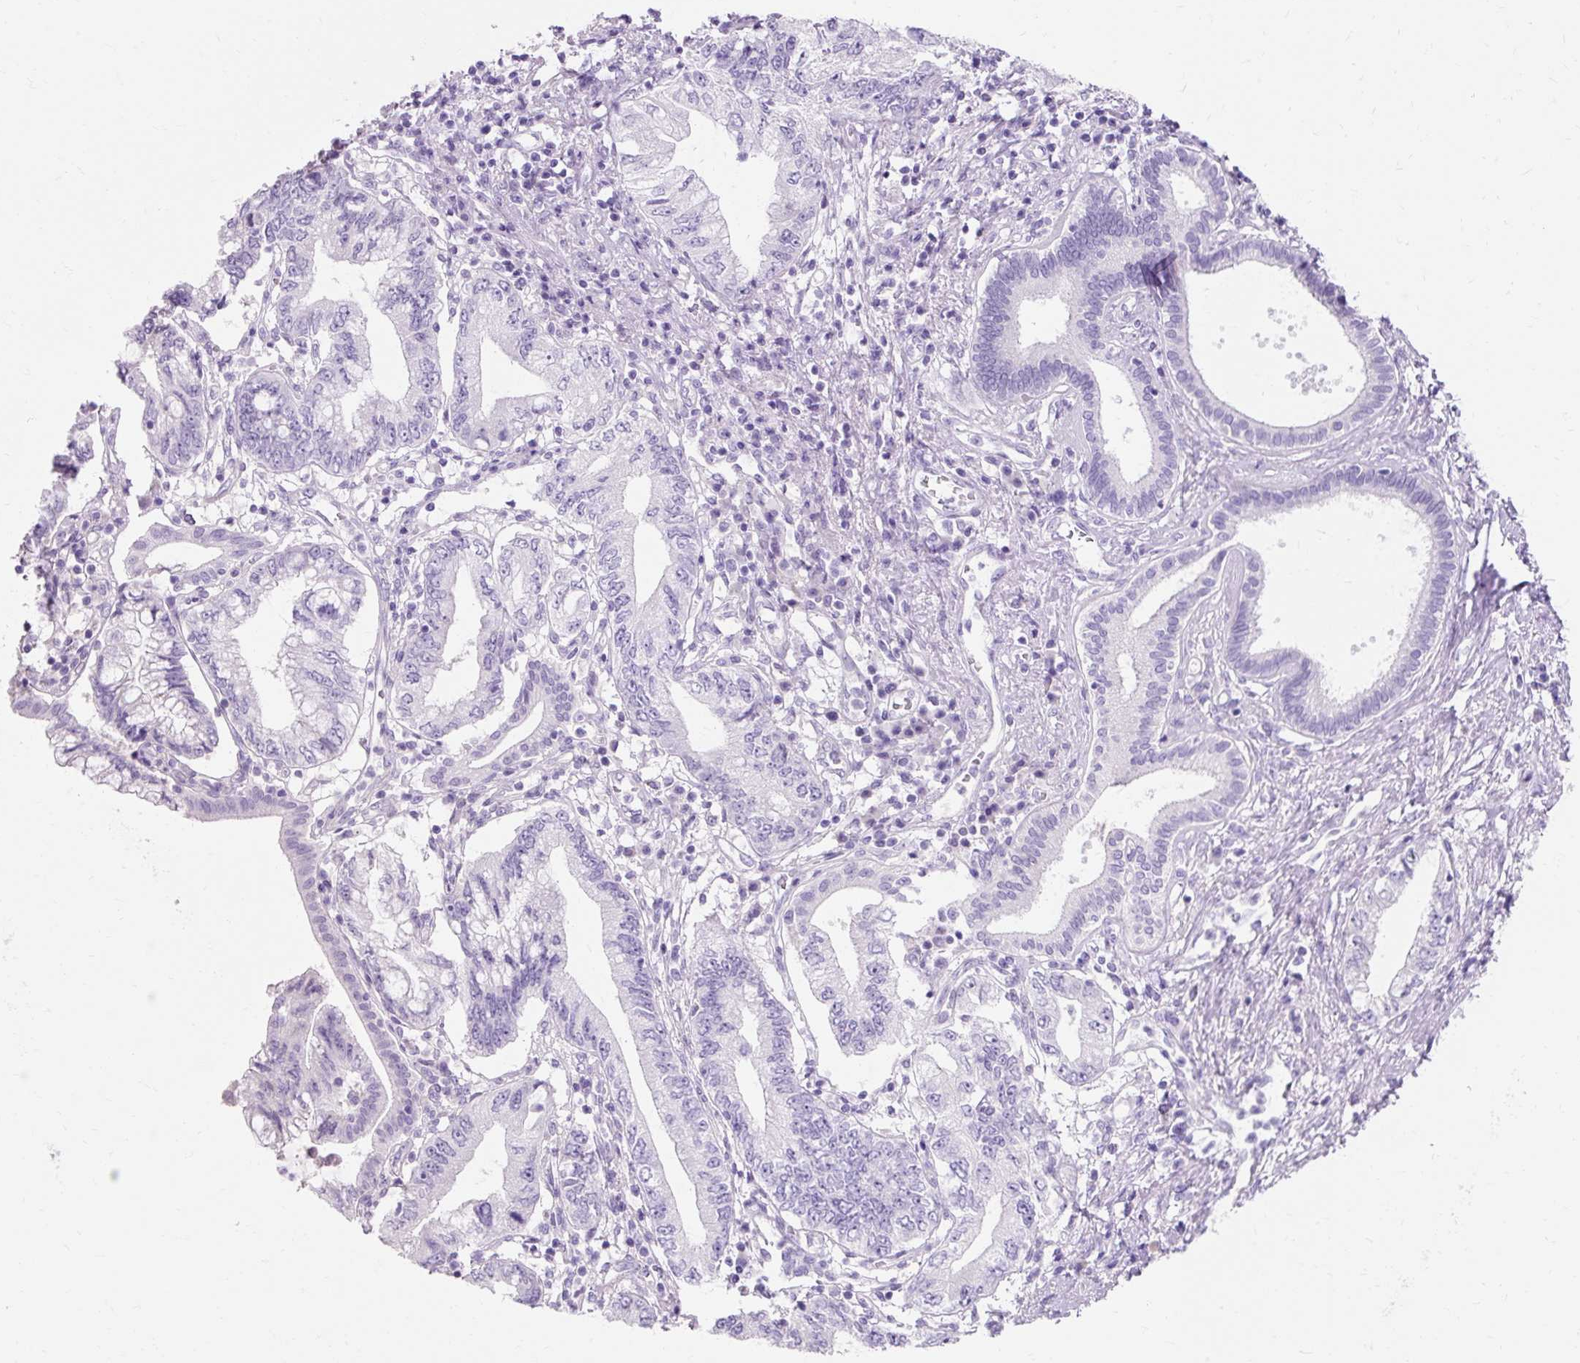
{"staining": {"intensity": "negative", "quantity": "none", "location": "none"}, "tissue": "pancreatic cancer", "cell_type": "Tumor cells", "image_type": "cancer", "snomed": [{"axis": "morphology", "description": "Adenocarcinoma, NOS"}, {"axis": "topography", "description": "Pancreas"}], "caption": "Tumor cells show no significant protein staining in adenocarcinoma (pancreatic).", "gene": "TMEM213", "patient": {"sex": "female", "age": 73}}